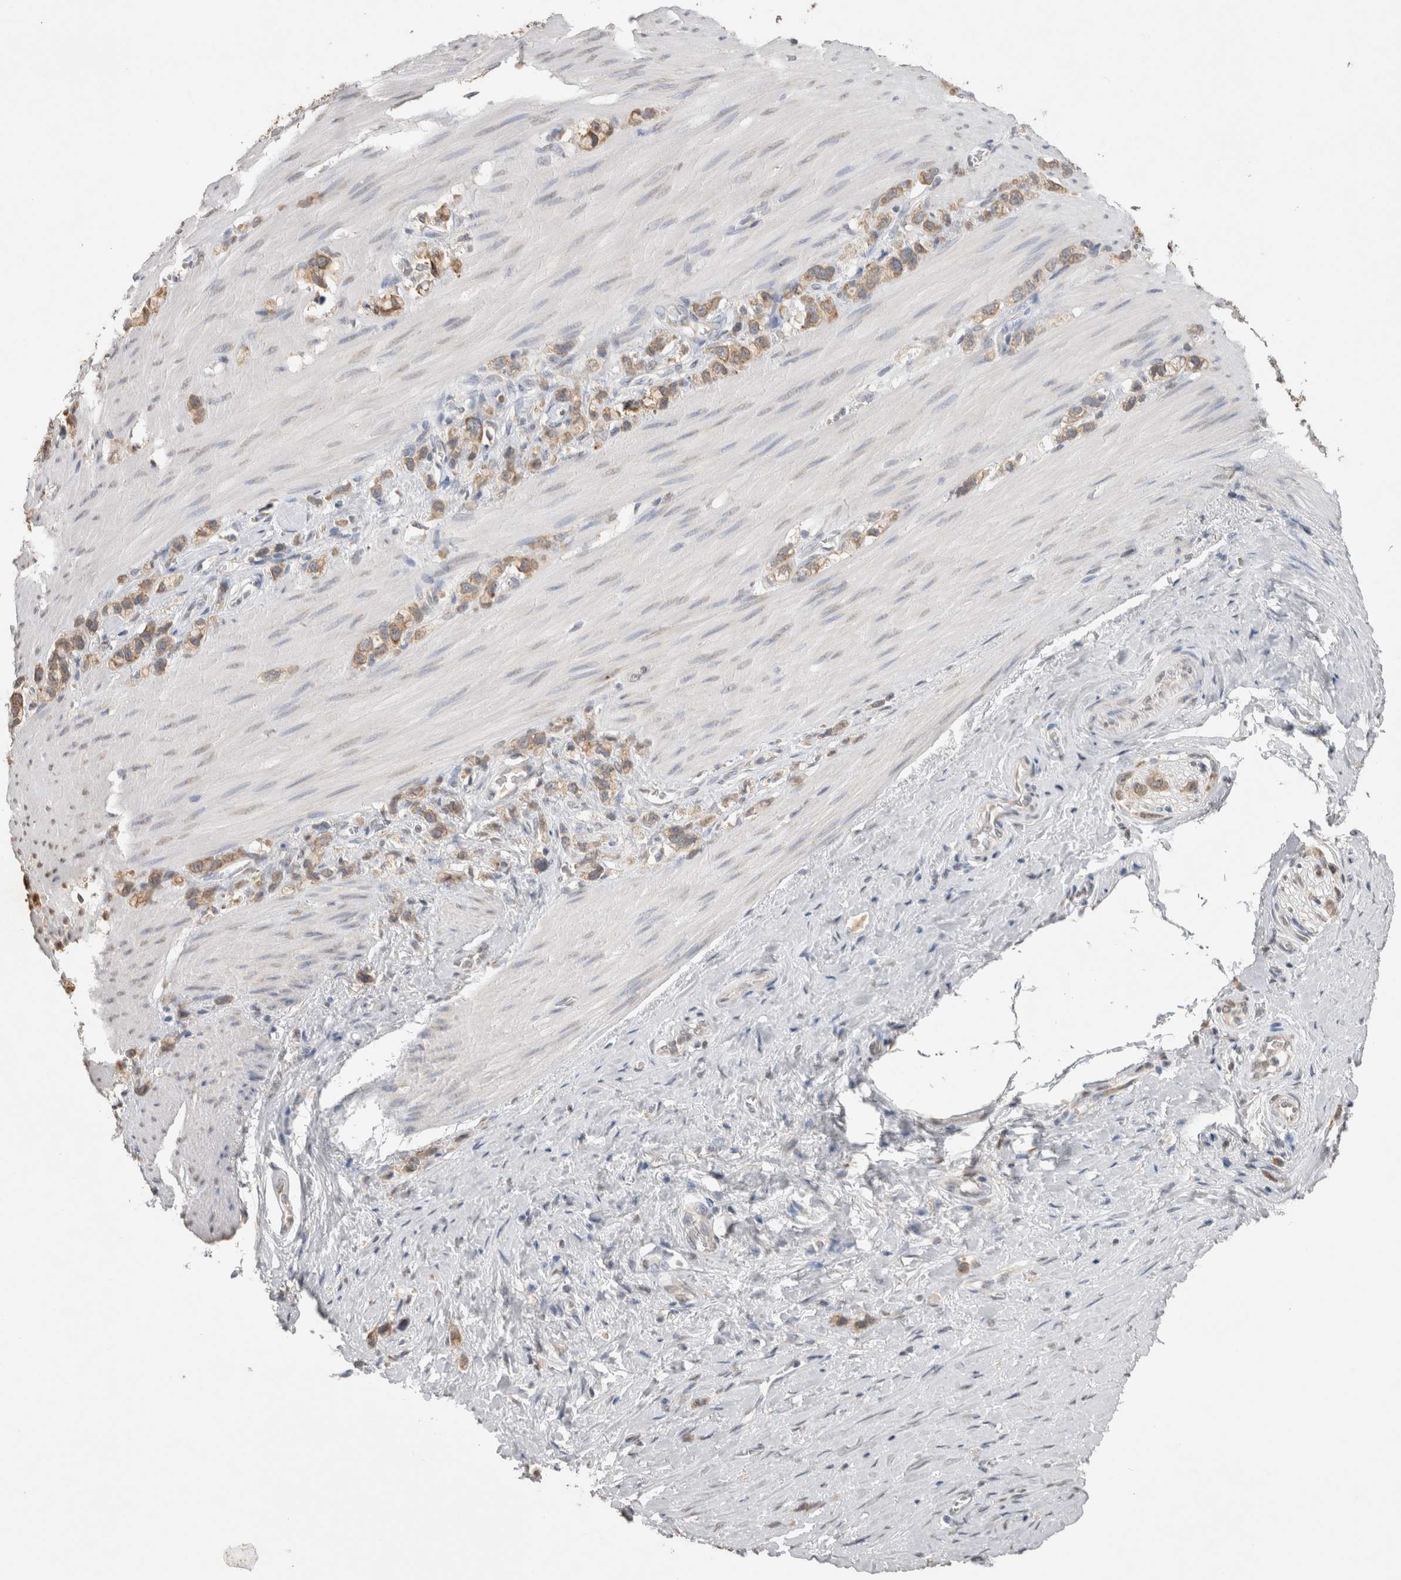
{"staining": {"intensity": "moderate", "quantity": ">75%", "location": "cytoplasmic/membranous"}, "tissue": "stomach cancer", "cell_type": "Tumor cells", "image_type": "cancer", "snomed": [{"axis": "morphology", "description": "Normal tissue, NOS"}, {"axis": "morphology", "description": "Adenocarcinoma, NOS"}, {"axis": "morphology", "description": "Adenocarcinoma, High grade"}, {"axis": "topography", "description": "Stomach, upper"}, {"axis": "topography", "description": "Stomach"}], "caption": "The histopathology image shows staining of adenocarcinoma (stomach), revealing moderate cytoplasmic/membranous protein positivity (brown color) within tumor cells.", "gene": "NOMO1", "patient": {"sex": "female", "age": 65}}